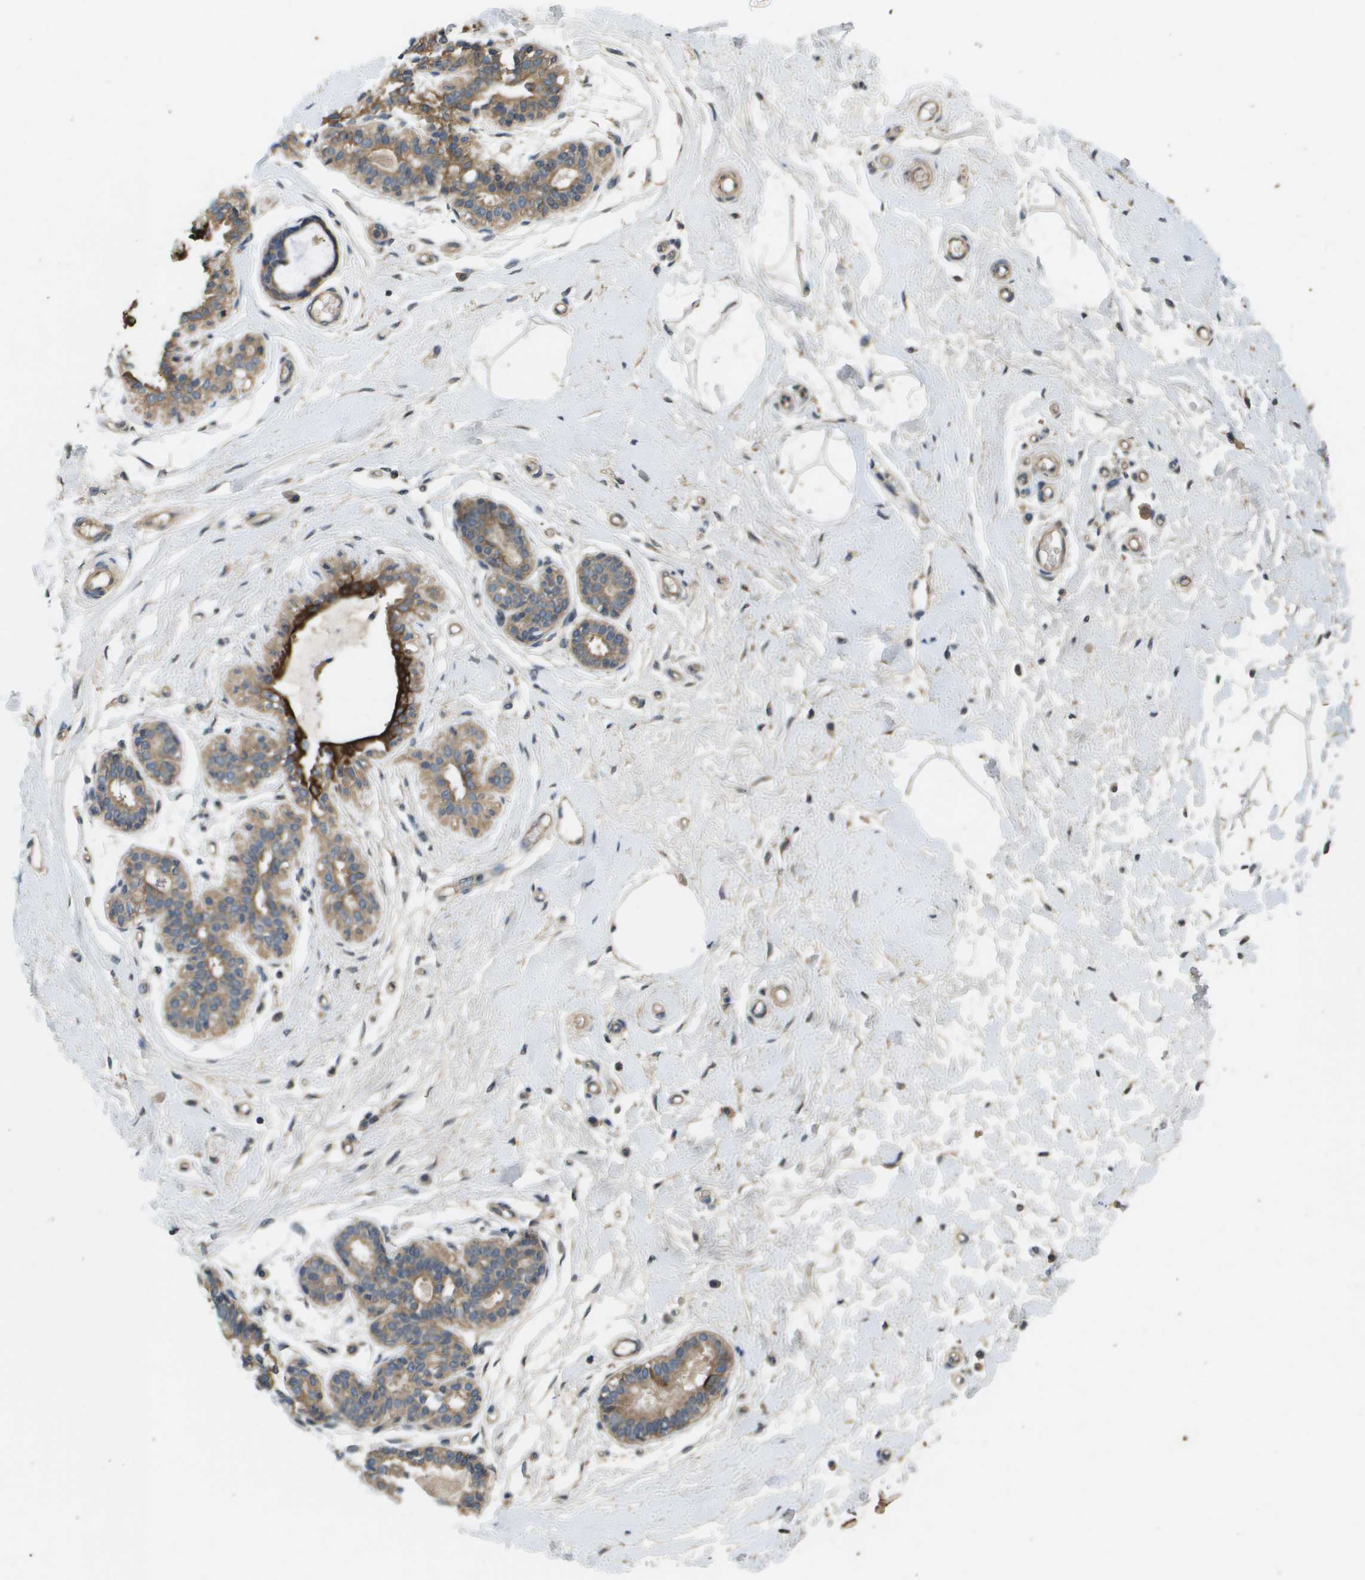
{"staining": {"intensity": "weak", "quantity": ">75%", "location": "cytoplasmic/membranous"}, "tissue": "breast", "cell_type": "Adipocytes", "image_type": "normal", "snomed": [{"axis": "morphology", "description": "Normal tissue, NOS"}, {"axis": "morphology", "description": "Lobular carcinoma"}, {"axis": "topography", "description": "Breast"}], "caption": "About >75% of adipocytes in unremarkable breast demonstrate weak cytoplasmic/membranous protein expression as visualized by brown immunohistochemical staining.", "gene": "KRT23", "patient": {"sex": "female", "age": 59}}